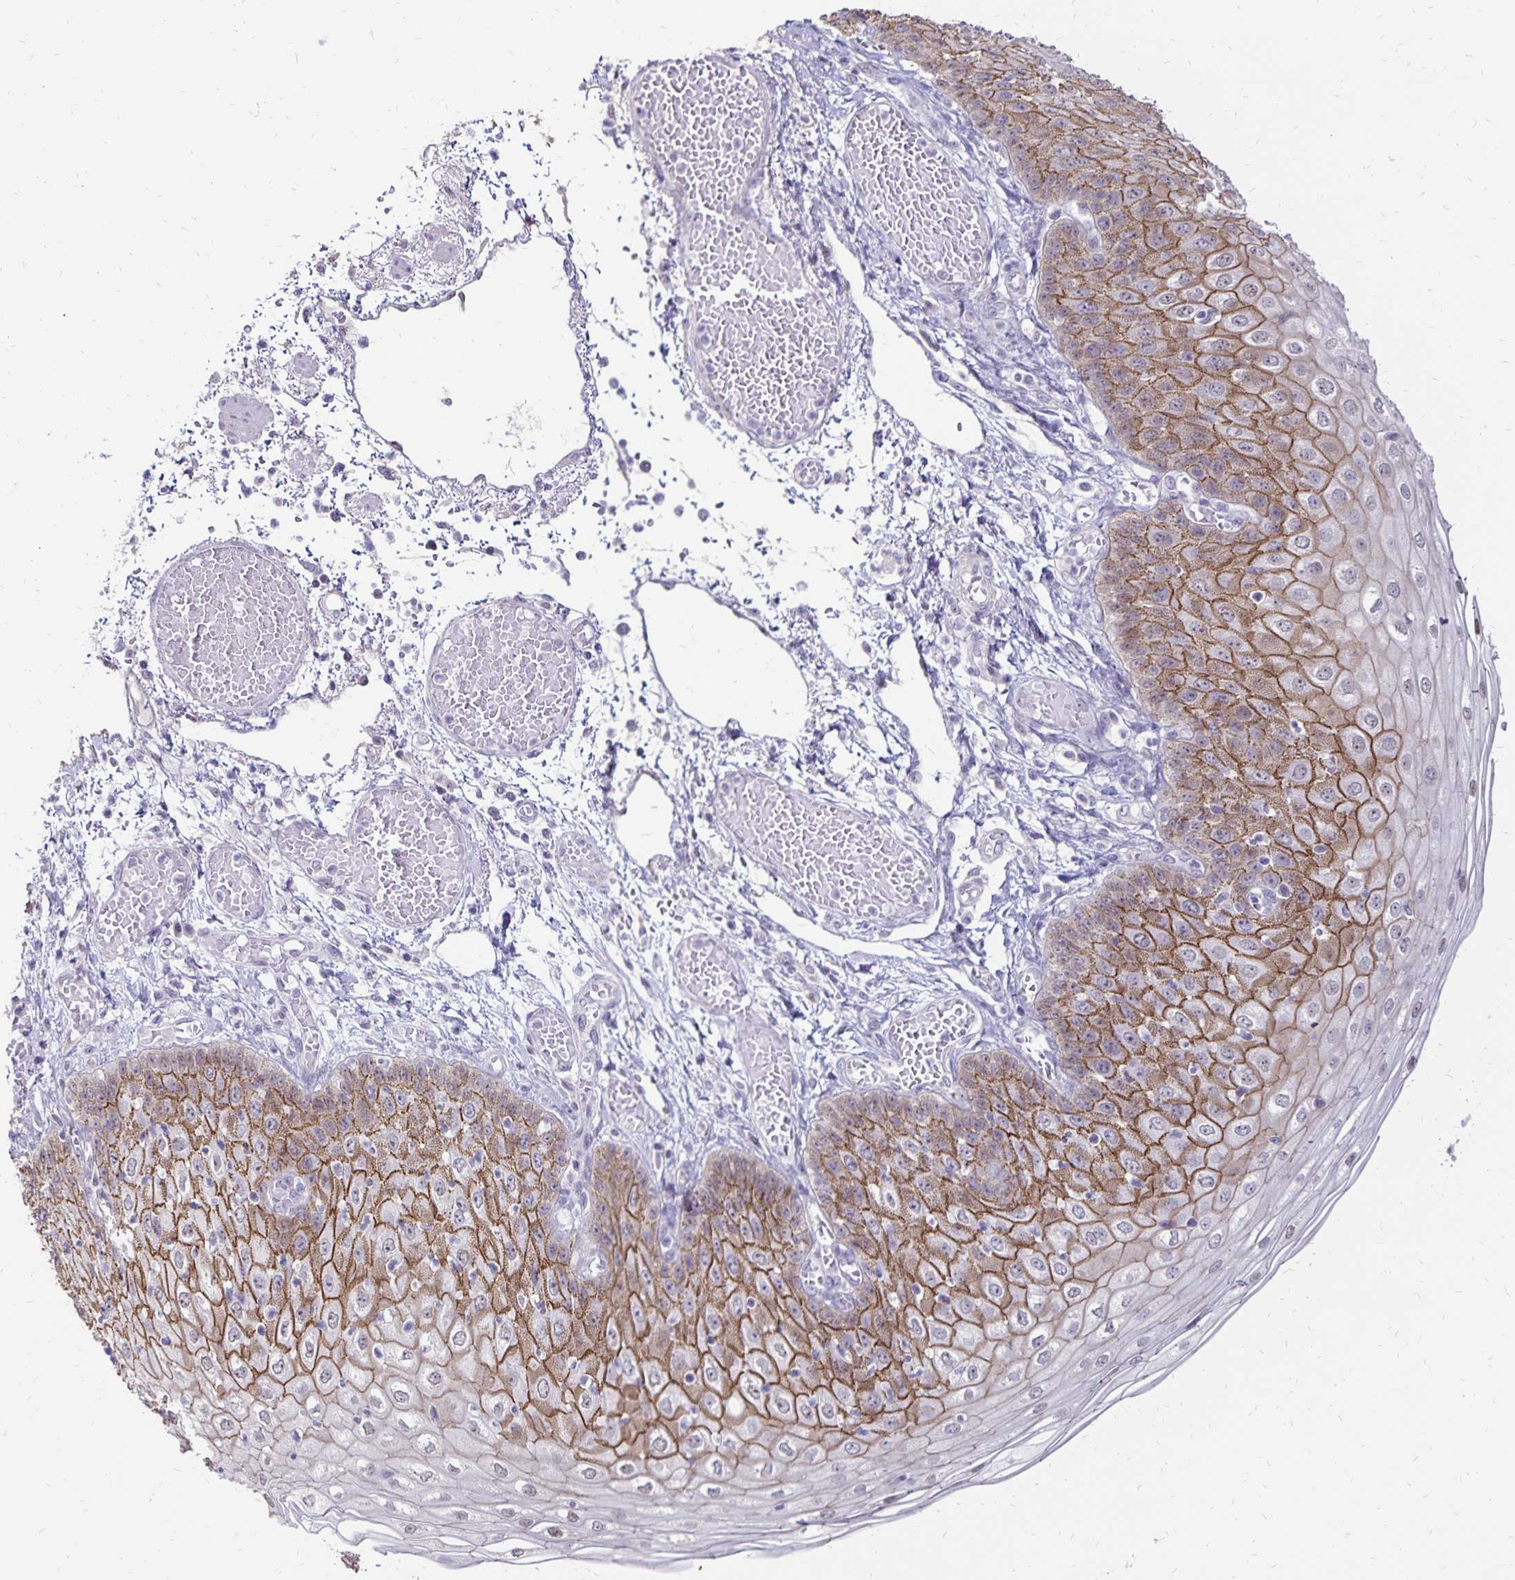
{"staining": {"intensity": "moderate", "quantity": "25%-75%", "location": "cytoplasmic/membranous,nuclear"}, "tissue": "esophagus", "cell_type": "Squamous epithelial cells", "image_type": "normal", "snomed": [{"axis": "morphology", "description": "Normal tissue, NOS"}, {"axis": "morphology", "description": "Adenocarcinoma, NOS"}, {"axis": "topography", "description": "Esophagus"}], "caption": "Protein staining demonstrates moderate cytoplasmic/membranous,nuclear positivity in about 25%-75% of squamous epithelial cells in unremarkable esophagus. The protein of interest is stained brown, and the nuclei are stained in blue (DAB IHC with brightfield microscopy, high magnification).", "gene": "POLB", "patient": {"sex": "male", "age": 81}}